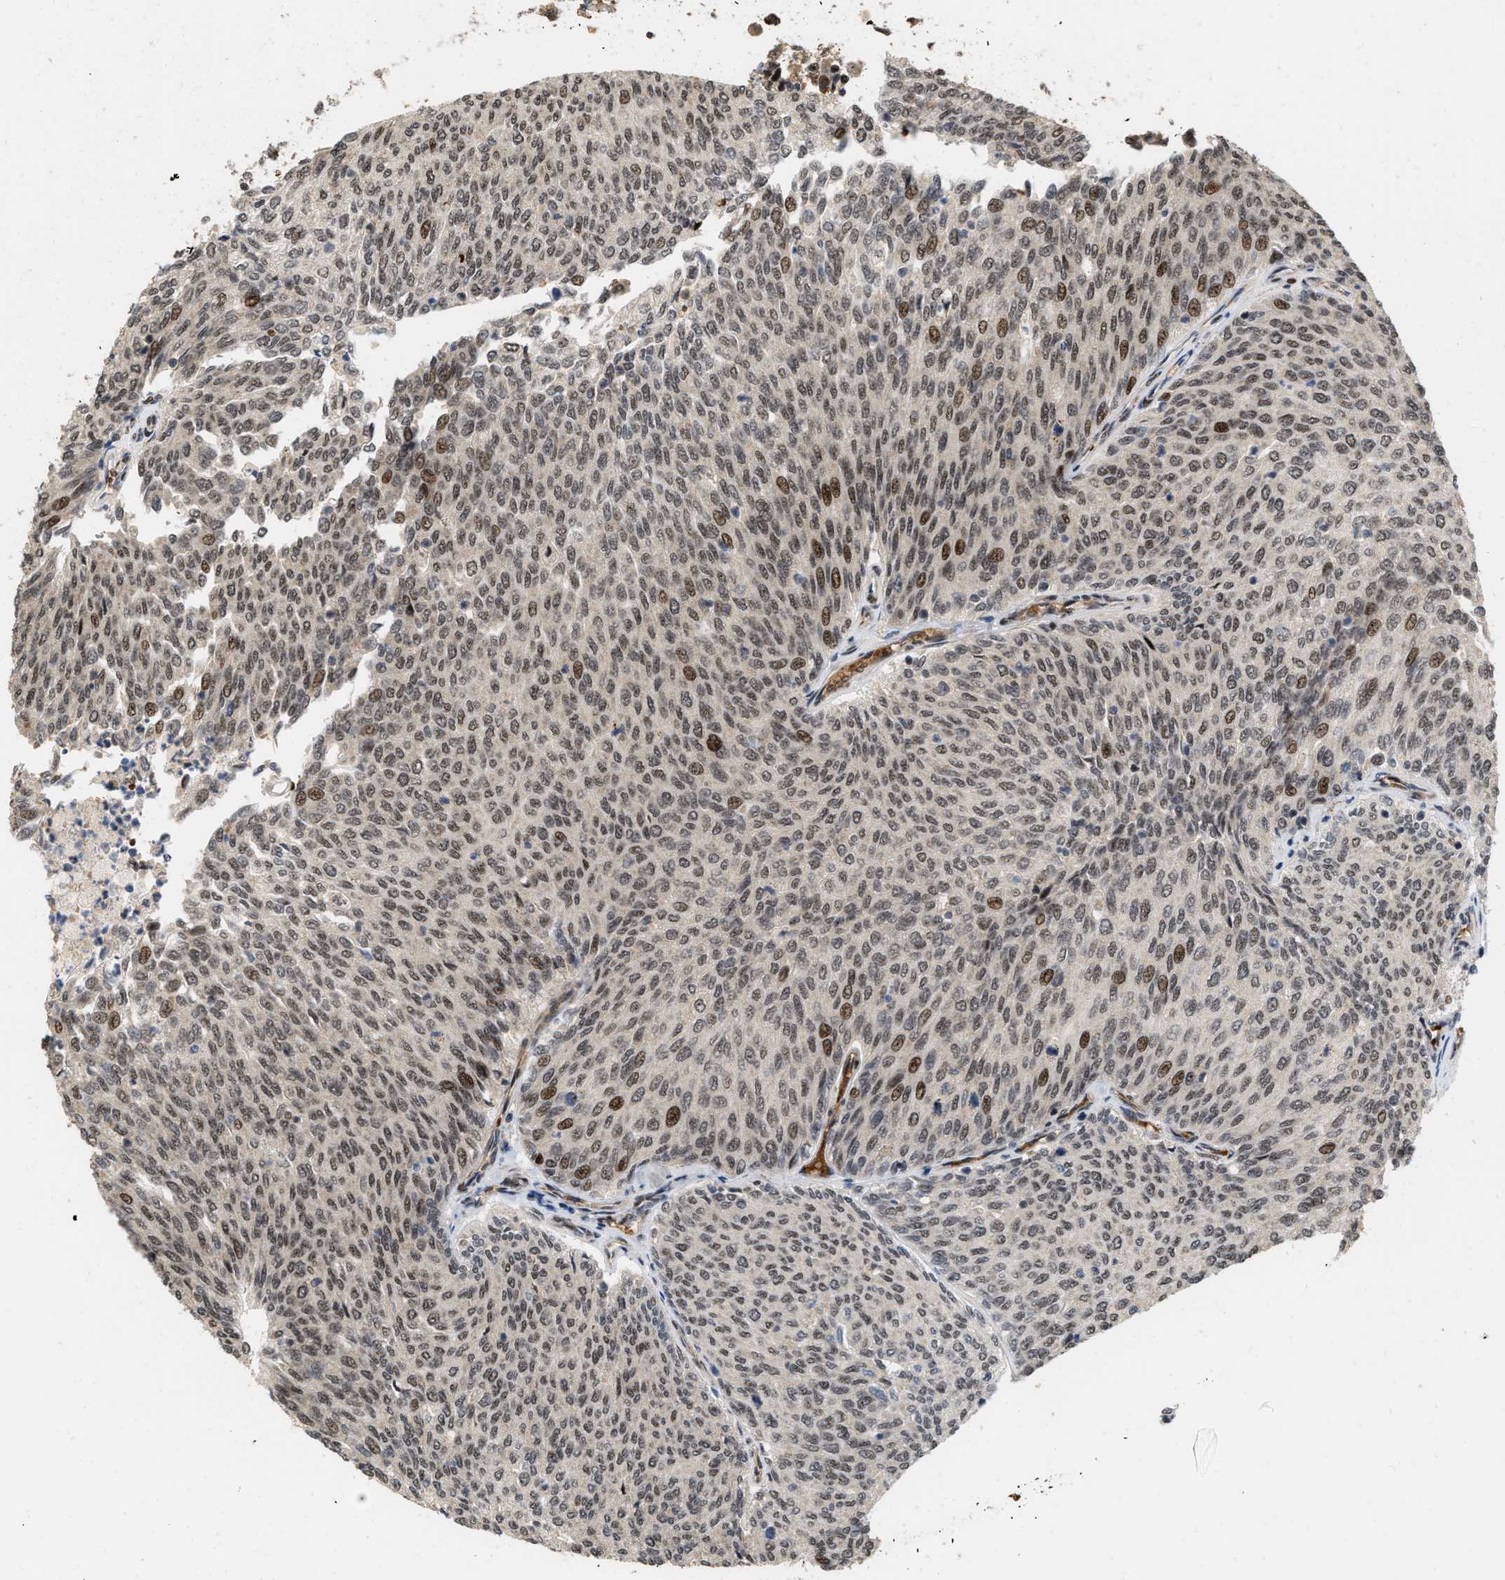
{"staining": {"intensity": "moderate", "quantity": ">75%", "location": "nuclear"}, "tissue": "urothelial cancer", "cell_type": "Tumor cells", "image_type": "cancer", "snomed": [{"axis": "morphology", "description": "Urothelial carcinoma, Low grade"}, {"axis": "topography", "description": "Urinary bladder"}], "caption": "Tumor cells exhibit medium levels of moderate nuclear staining in approximately >75% of cells in urothelial carcinoma (low-grade).", "gene": "ANKRD11", "patient": {"sex": "female", "age": 79}}